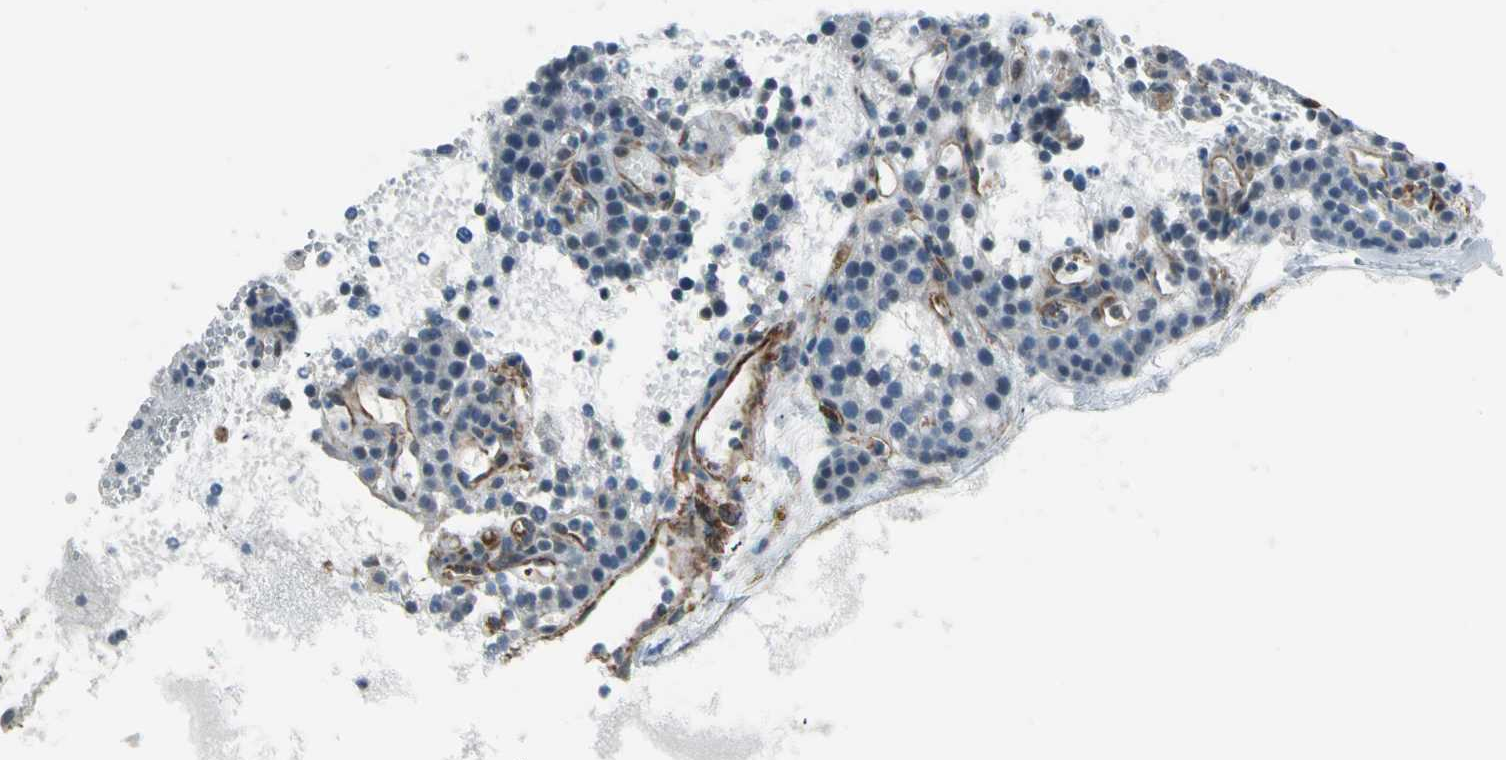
{"staining": {"intensity": "negative", "quantity": "none", "location": "none"}, "tissue": "parathyroid gland", "cell_type": "Glandular cells", "image_type": "normal", "snomed": [{"axis": "morphology", "description": "Normal tissue, NOS"}, {"axis": "topography", "description": "Parathyroid gland"}], "caption": "Parathyroid gland stained for a protein using IHC displays no expression glandular cells.", "gene": "CALD1", "patient": {"sex": "male", "age": 25}}